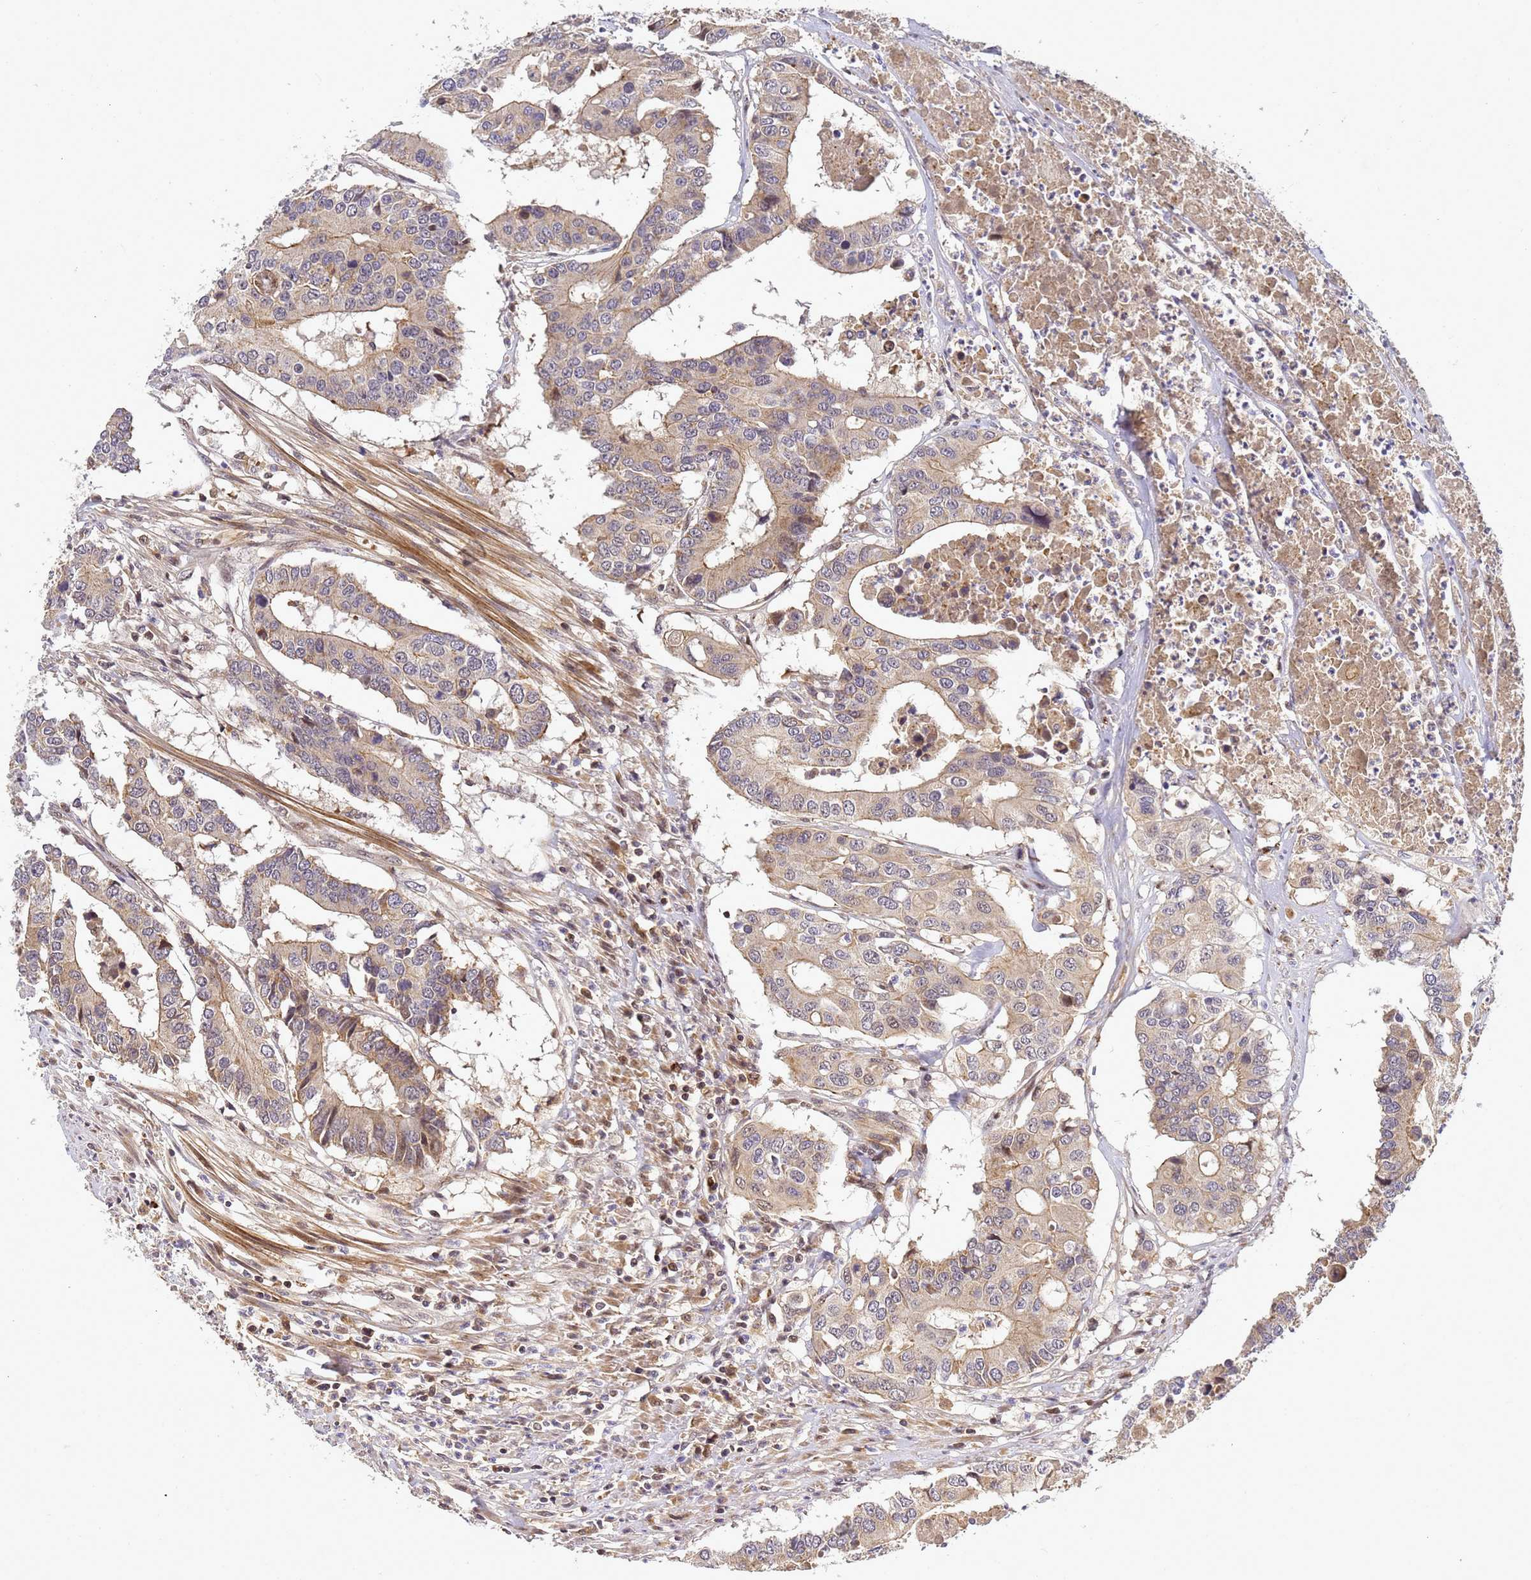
{"staining": {"intensity": "weak", "quantity": "25%-75%", "location": "cytoplasmic/membranous"}, "tissue": "colorectal cancer", "cell_type": "Tumor cells", "image_type": "cancer", "snomed": [{"axis": "morphology", "description": "Adenocarcinoma, NOS"}, {"axis": "topography", "description": "Colon"}], "caption": "Immunohistochemistry (DAB (3,3'-diaminobenzidine)) staining of colorectal cancer (adenocarcinoma) reveals weak cytoplasmic/membranous protein positivity in approximately 25%-75% of tumor cells.", "gene": "TMEM74B", "patient": {"sex": "male", "age": 77}}